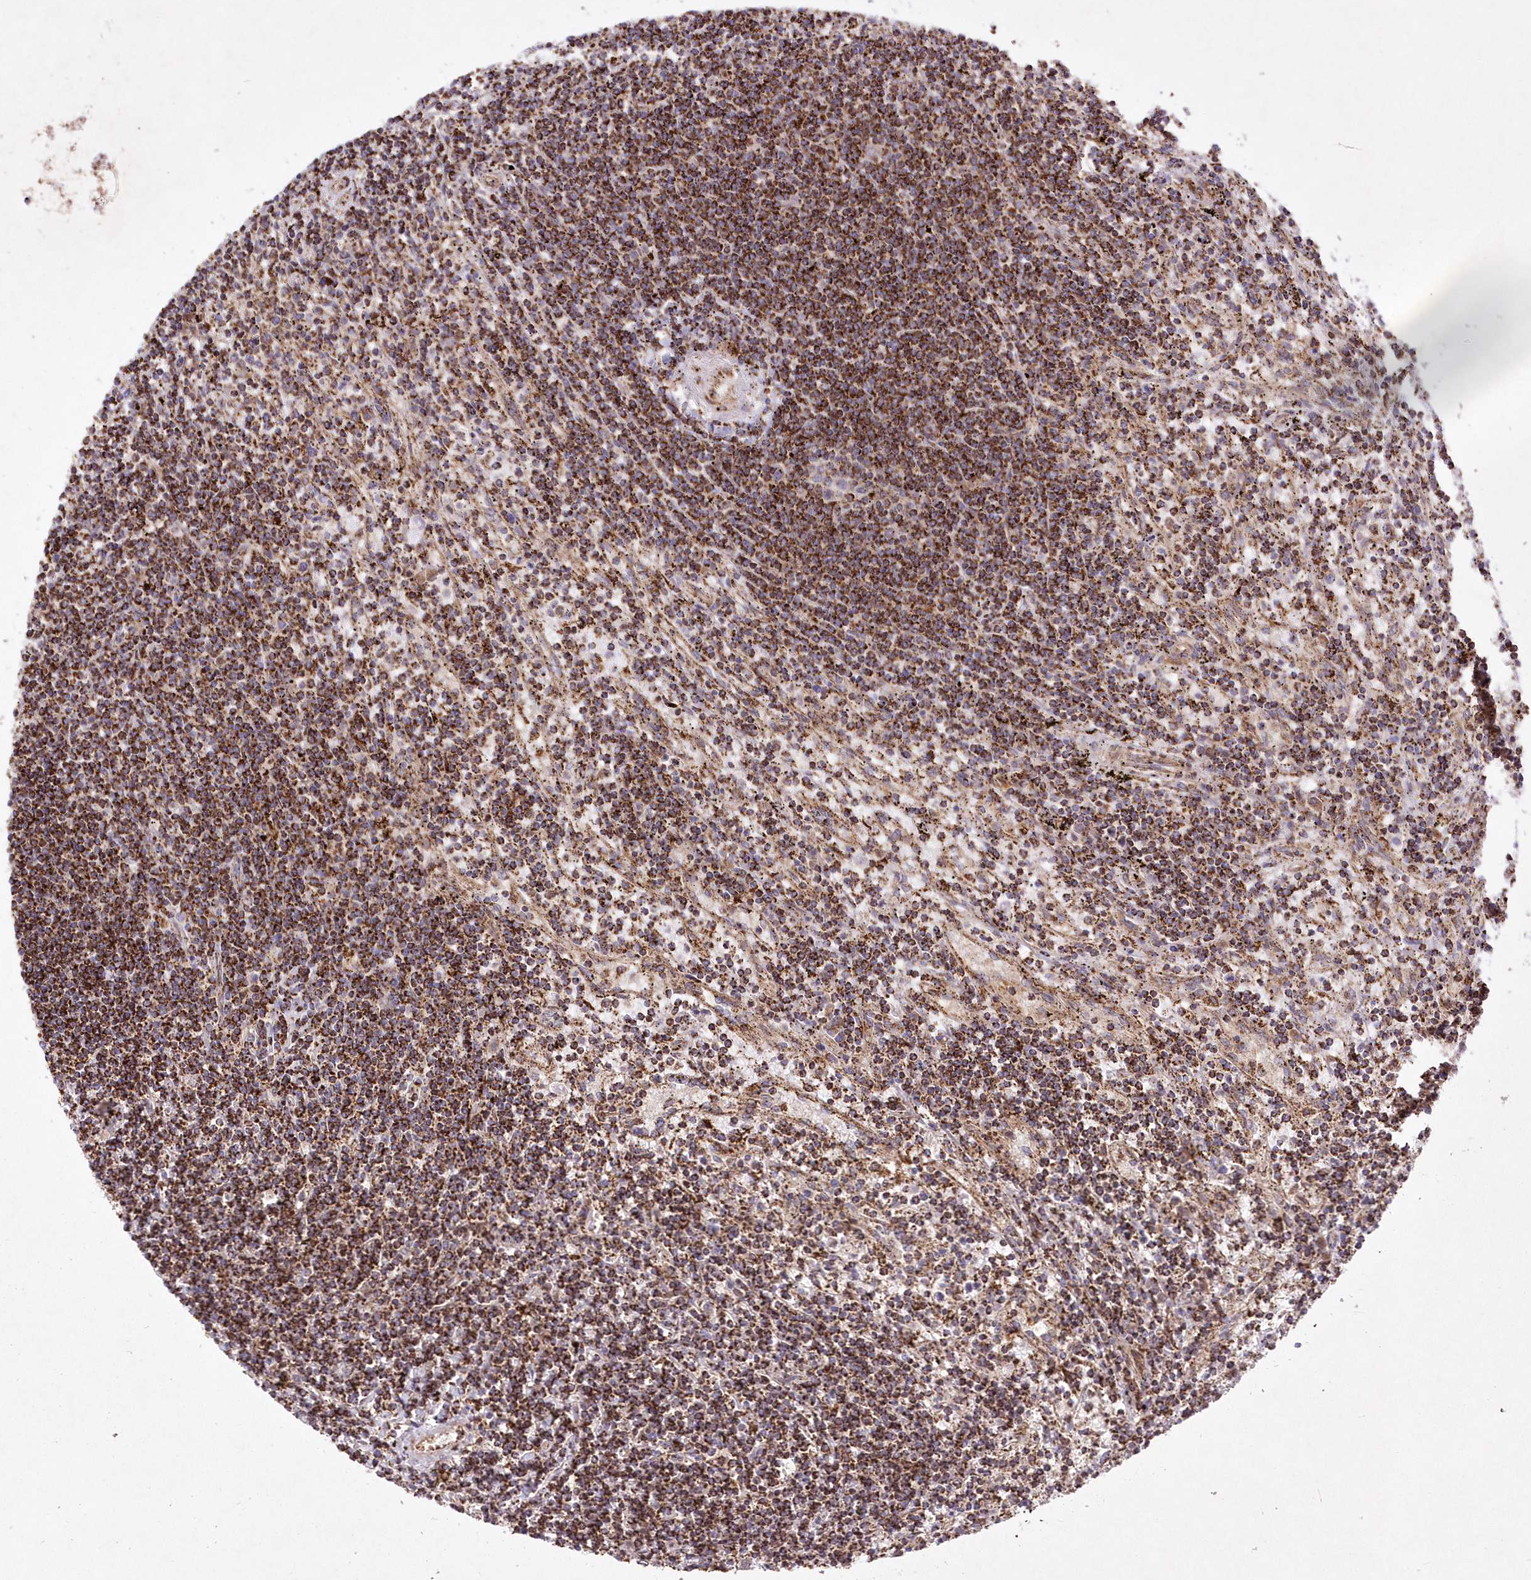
{"staining": {"intensity": "strong", "quantity": ">75%", "location": "cytoplasmic/membranous"}, "tissue": "lymphoma", "cell_type": "Tumor cells", "image_type": "cancer", "snomed": [{"axis": "morphology", "description": "Malignant lymphoma, non-Hodgkin's type, Low grade"}, {"axis": "topography", "description": "Spleen"}], "caption": "Immunohistochemical staining of human lymphoma displays high levels of strong cytoplasmic/membranous protein expression in about >75% of tumor cells.", "gene": "ASNSD1", "patient": {"sex": "male", "age": 76}}